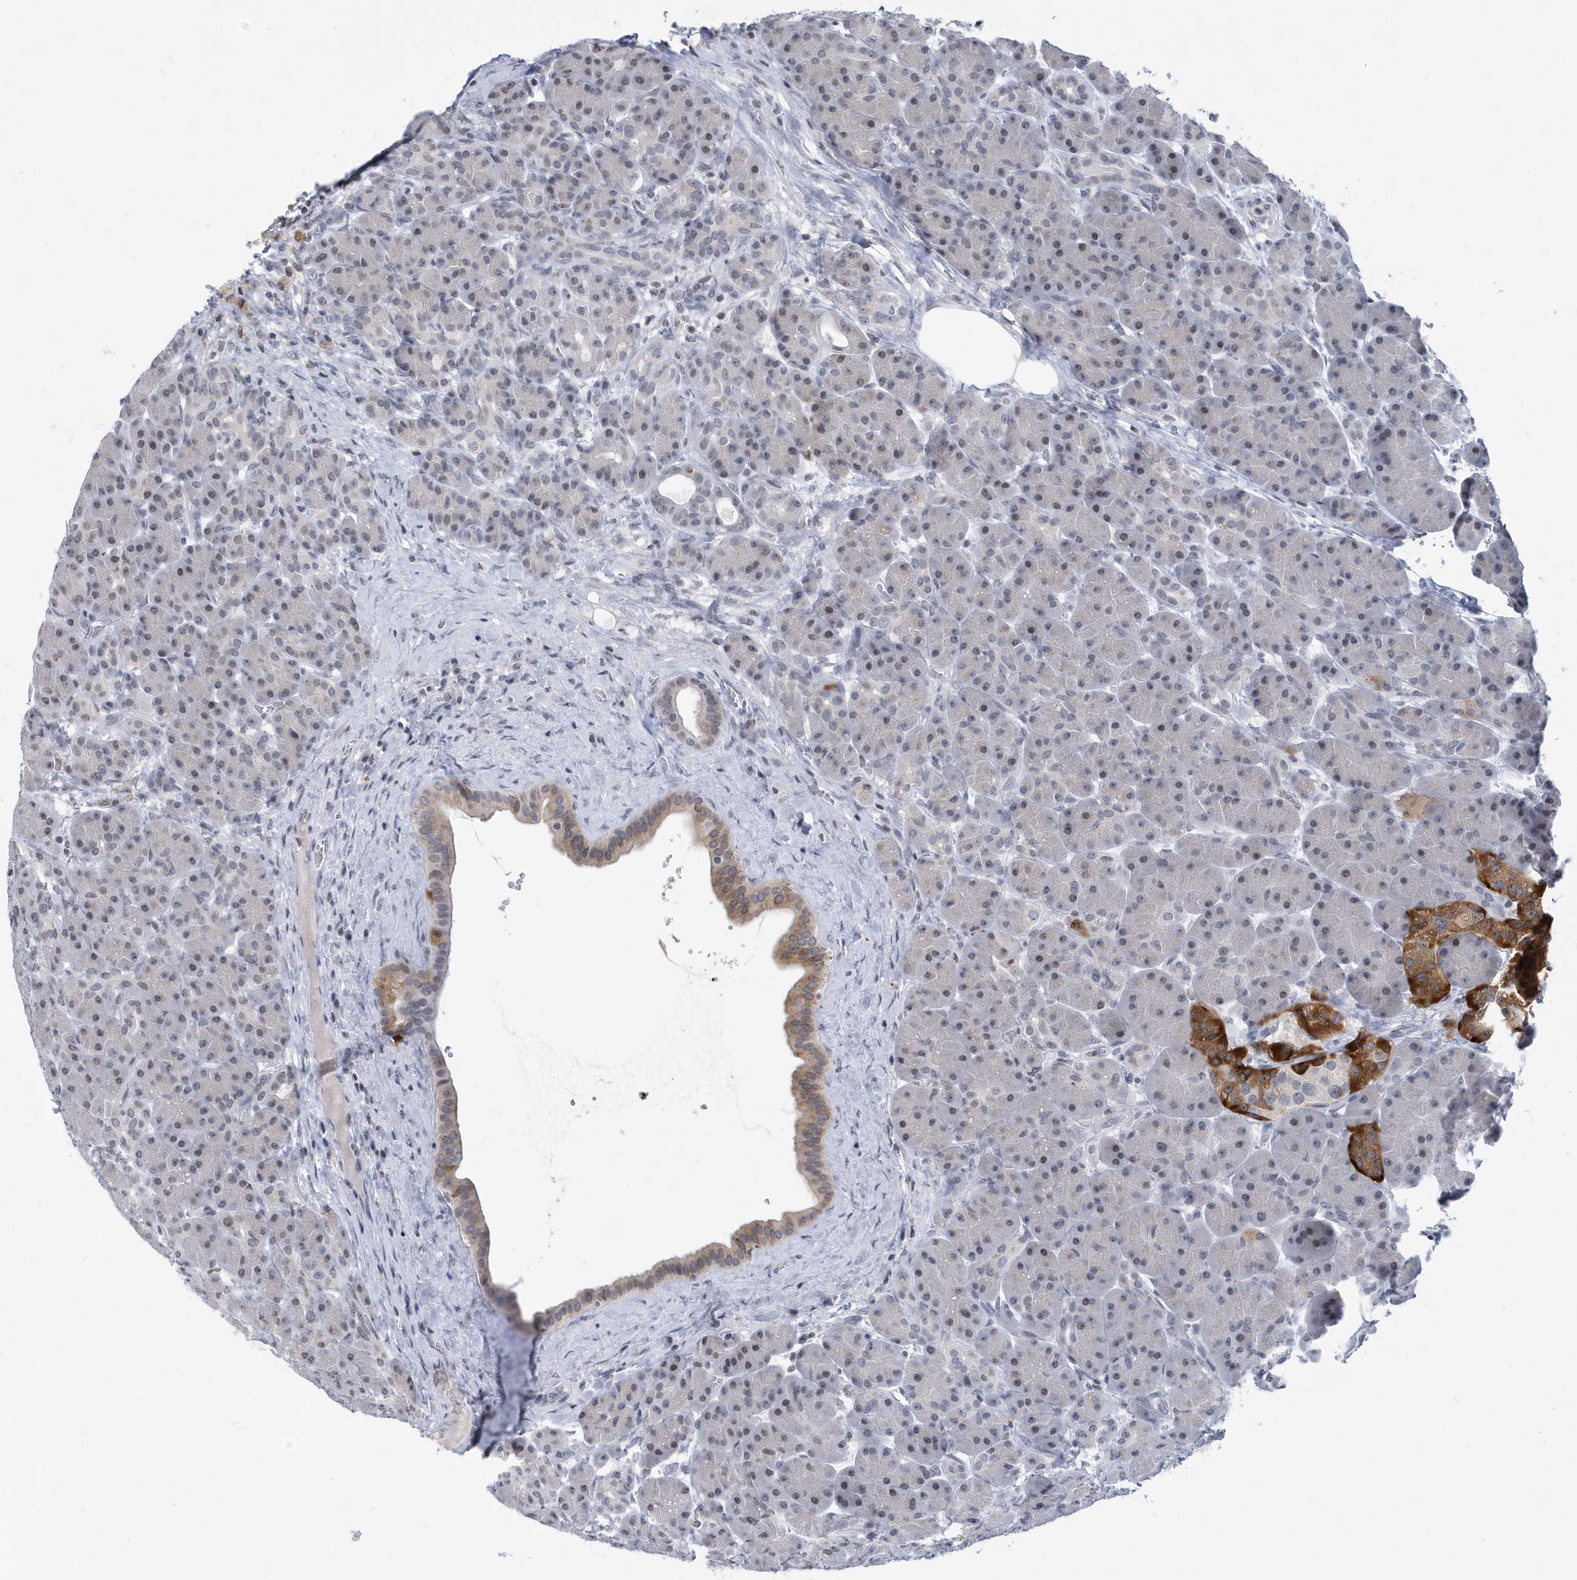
{"staining": {"intensity": "moderate", "quantity": "<25%", "location": "cytoplasmic/membranous"}, "tissue": "pancreas", "cell_type": "Exocrine glandular cells", "image_type": "normal", "snomed": [{"axis": "morphology", "description": "Normal tissue, NOS"}, {"axis": "topography", "description": "Pancreas"}], "caption": "Brown immunohistochemical staining in benign human pancreas displays moderate cytoplasmic/membranous expression in approximately <25% of exocrine glandular cells.", "gene": "VWA5B2", "patient": {"sex": "male", "age": 63}}